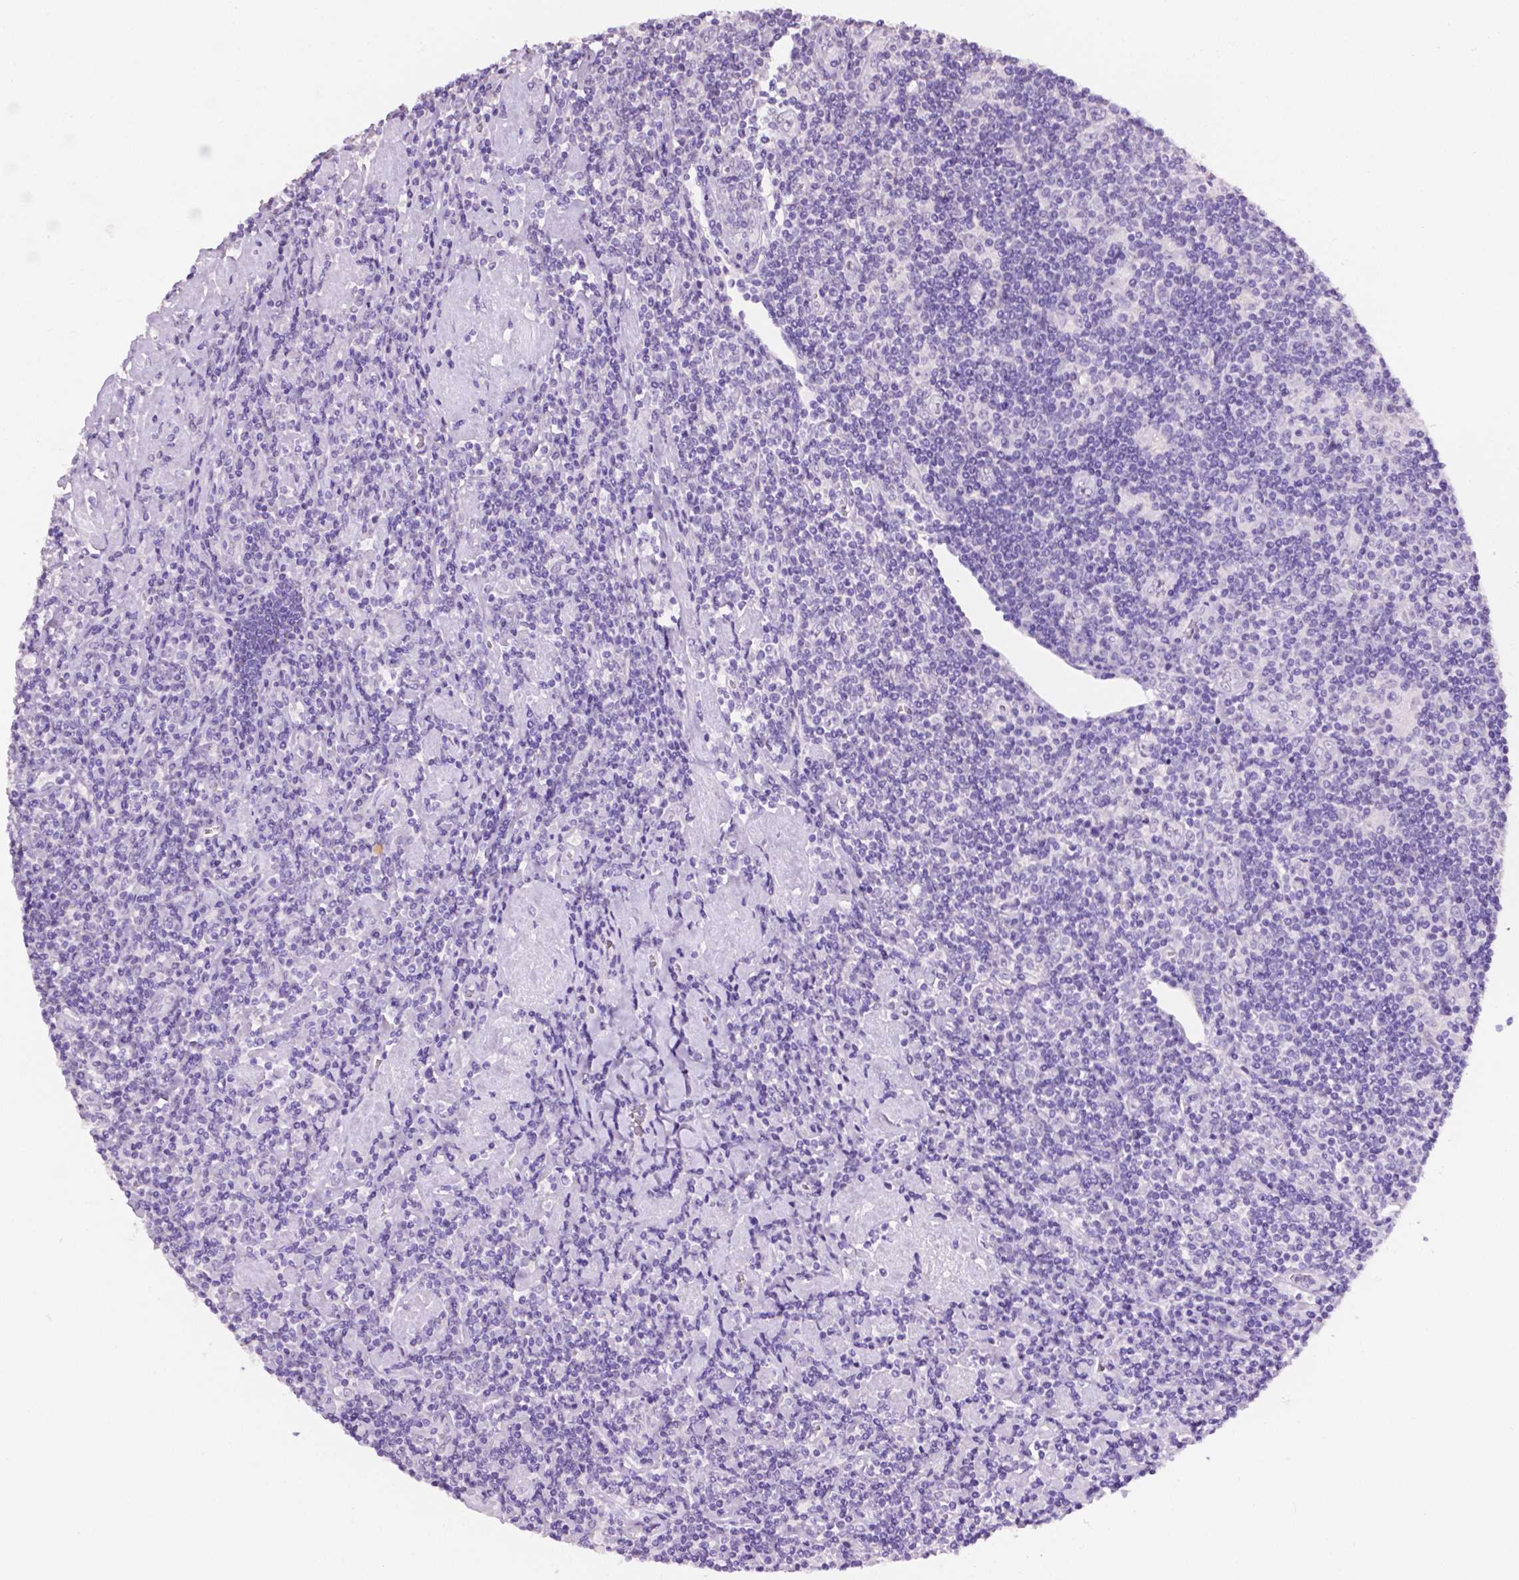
{"staining": {"intensity": "negative", "quantity": "none", "location": "none"}, "tissue": "lymphoma", "cell_type": "Tumor cells", "image_type": "cancer", "snomed": [{"axis": "morphology", "description": "Hodgkin's disease, NOS"}, {"axis": "topography", "description": "Lymph node"}], "caption": "High power microscopy micrograph of an immunohistochemistry (IHC) histopathology image of lymphoma, revealing no significant staining in tumor cells.", "gene": "TACSTD2", "patient": {"sex": "male", "age": 40}}